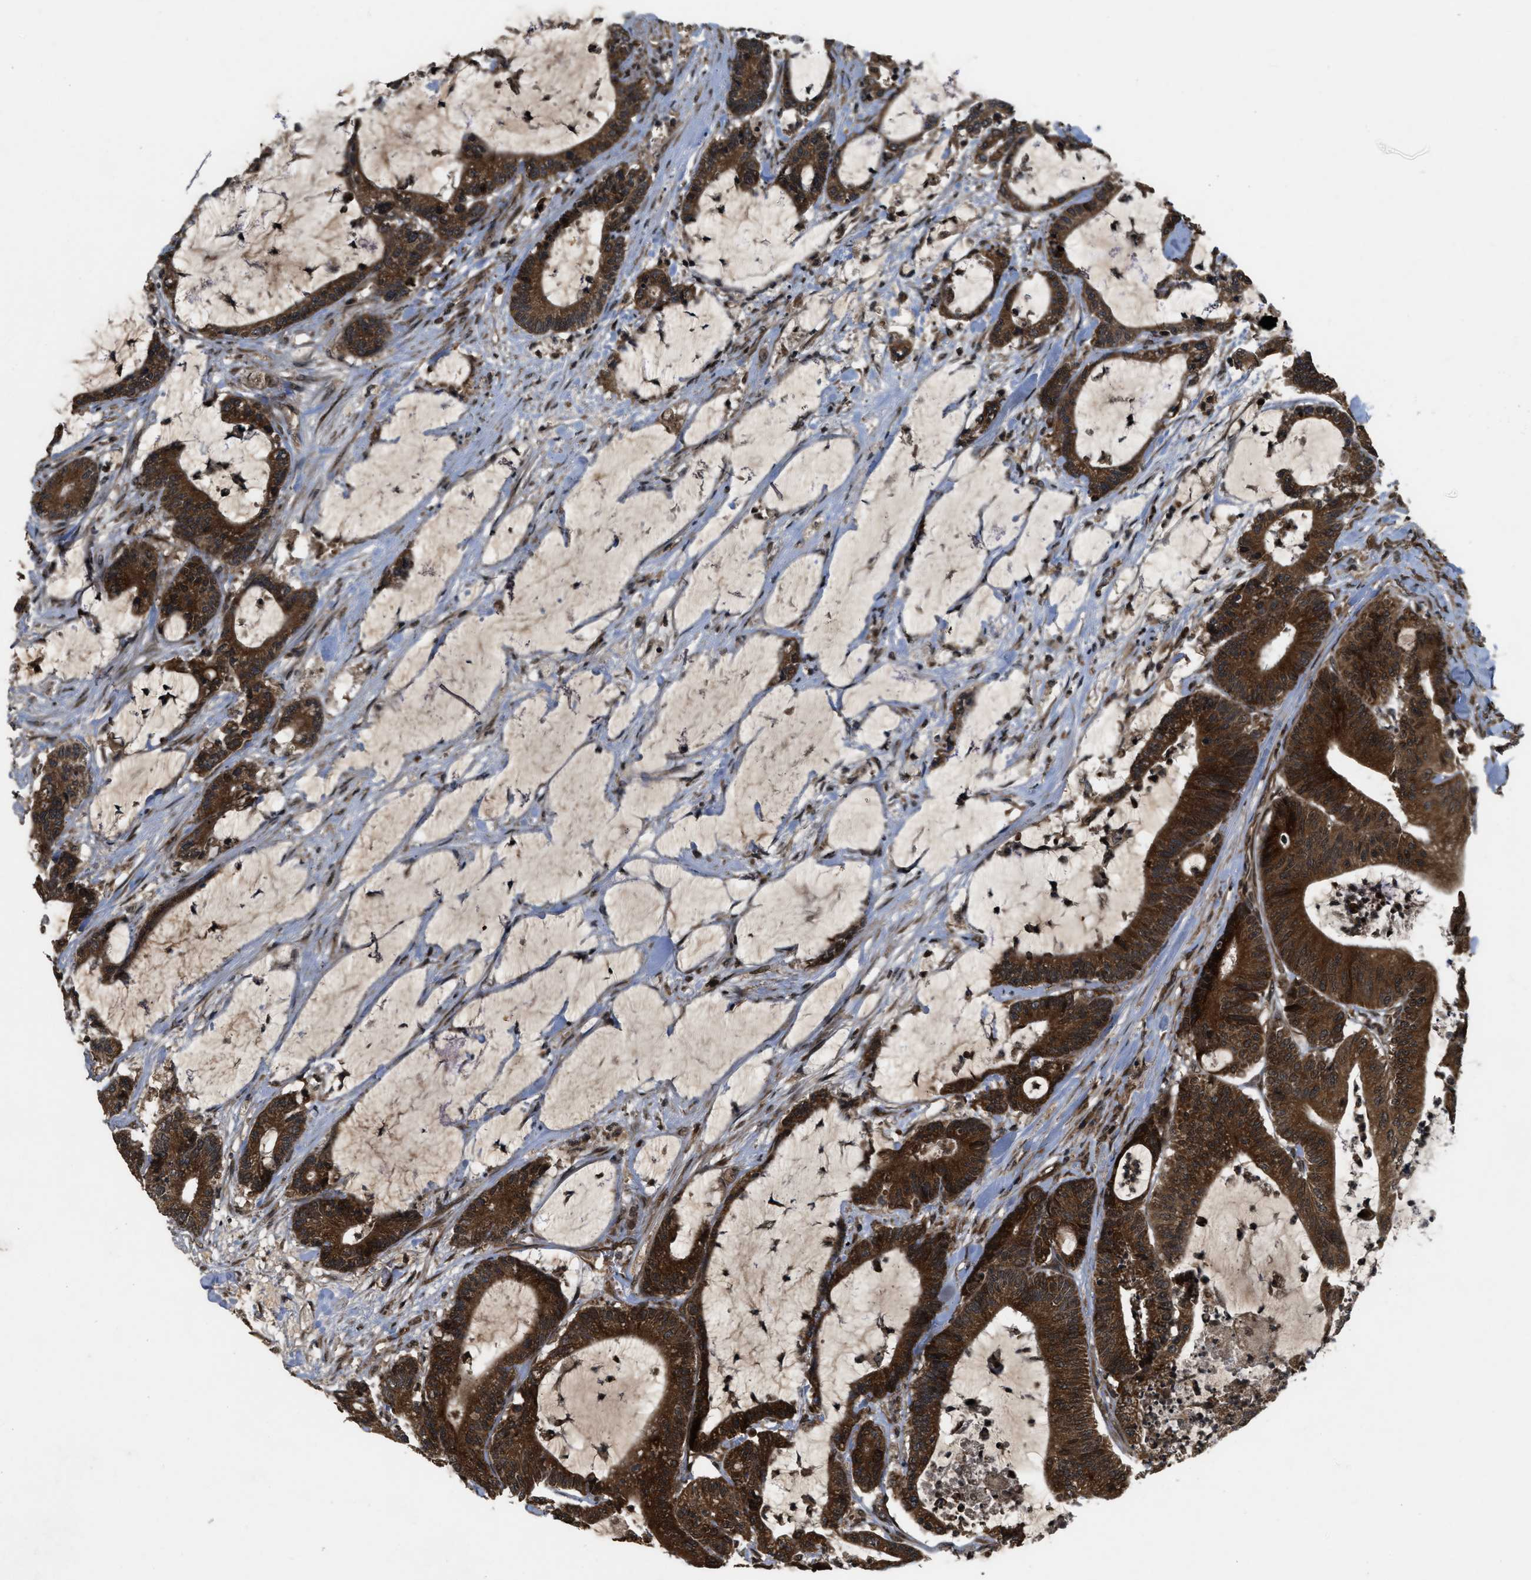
{"staining": {"intensity": "strong", "quantity": ">75%", "location": "cytoplasmic/membranous"}, "tissue": "colorectal cancer", "cell_type": "Tumor cells", "image_type": "cancer", "snomed": [{"axis": "morphology", "description": "Adenocarcinoma, NOS"}, {"axis": "topography", "description": "Colon"}], "caption": "Immunohistochemistry histopathology image of human colorectal adenocarcinoma stained for a protein (brown), which reveals high levels of strong cytoplasmic/membranous expression in approximately >75% of tumor cells.", "gene": "SPTLC1", "patient": {"sex": "female", "age": 84}}